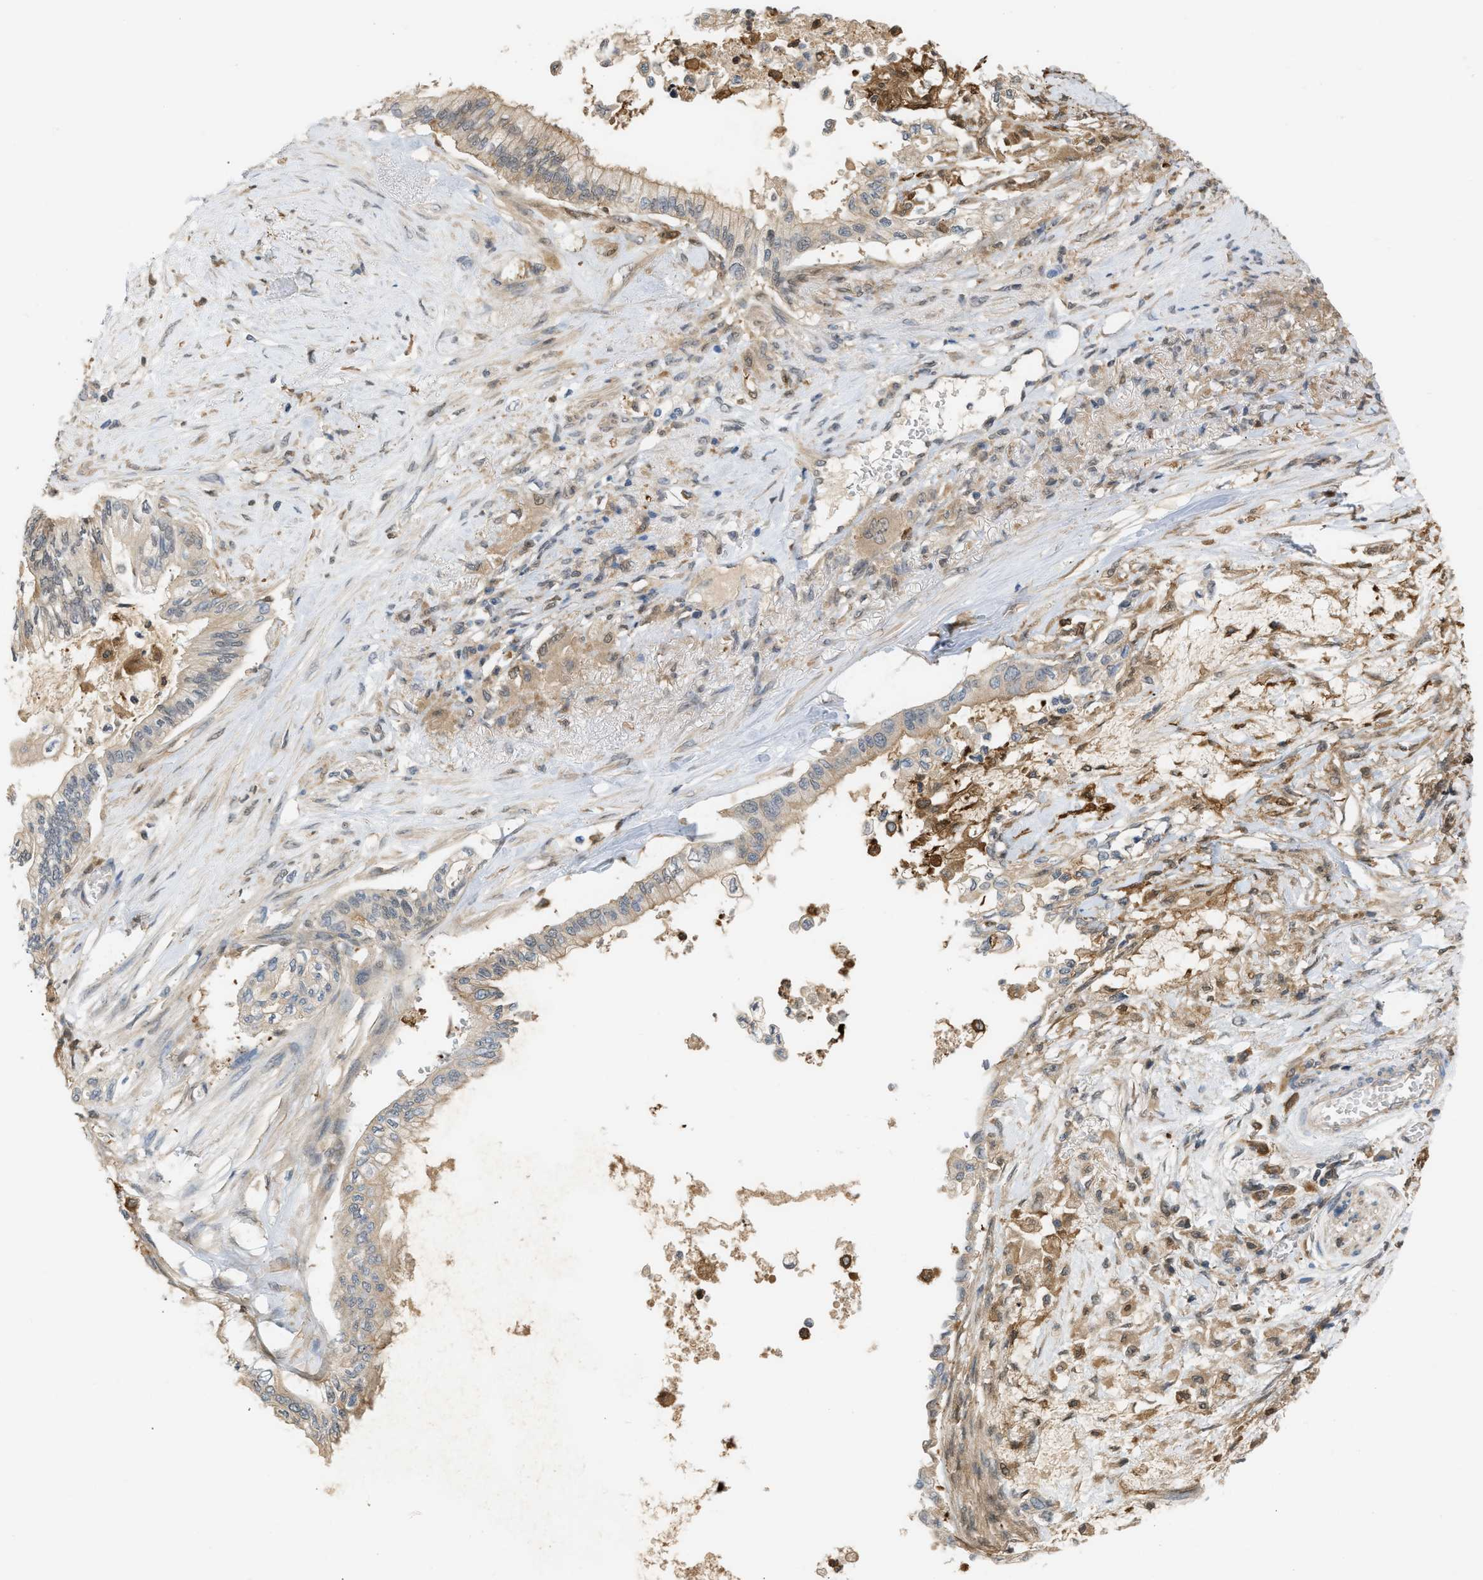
{"staining": {"intensity": "weak", "quantity": ">75%", "location": "cytoplasmic/membranous"}, "tissue": "pancreatic cancer", "cell_type": "Tumor cells", "image_type": "cancer", "snomed": [{"axis": "morphology", "description": "Normal tissue, NOS"}, {"axis": "morphology", "description": "Adenocarcinoma, NOS"}, {"axis": "topography", "description": "Pancreas"}, {"axis": "topography", "description": "Duodenum"}], "caption": "Weak cytoplasmic/membranous expression is seen in about >75% of tumor cells in pancreatic cancer (adenocarcinoma).", "gene": "ENO1", "patient": {"sex": "female", "age": 60}}